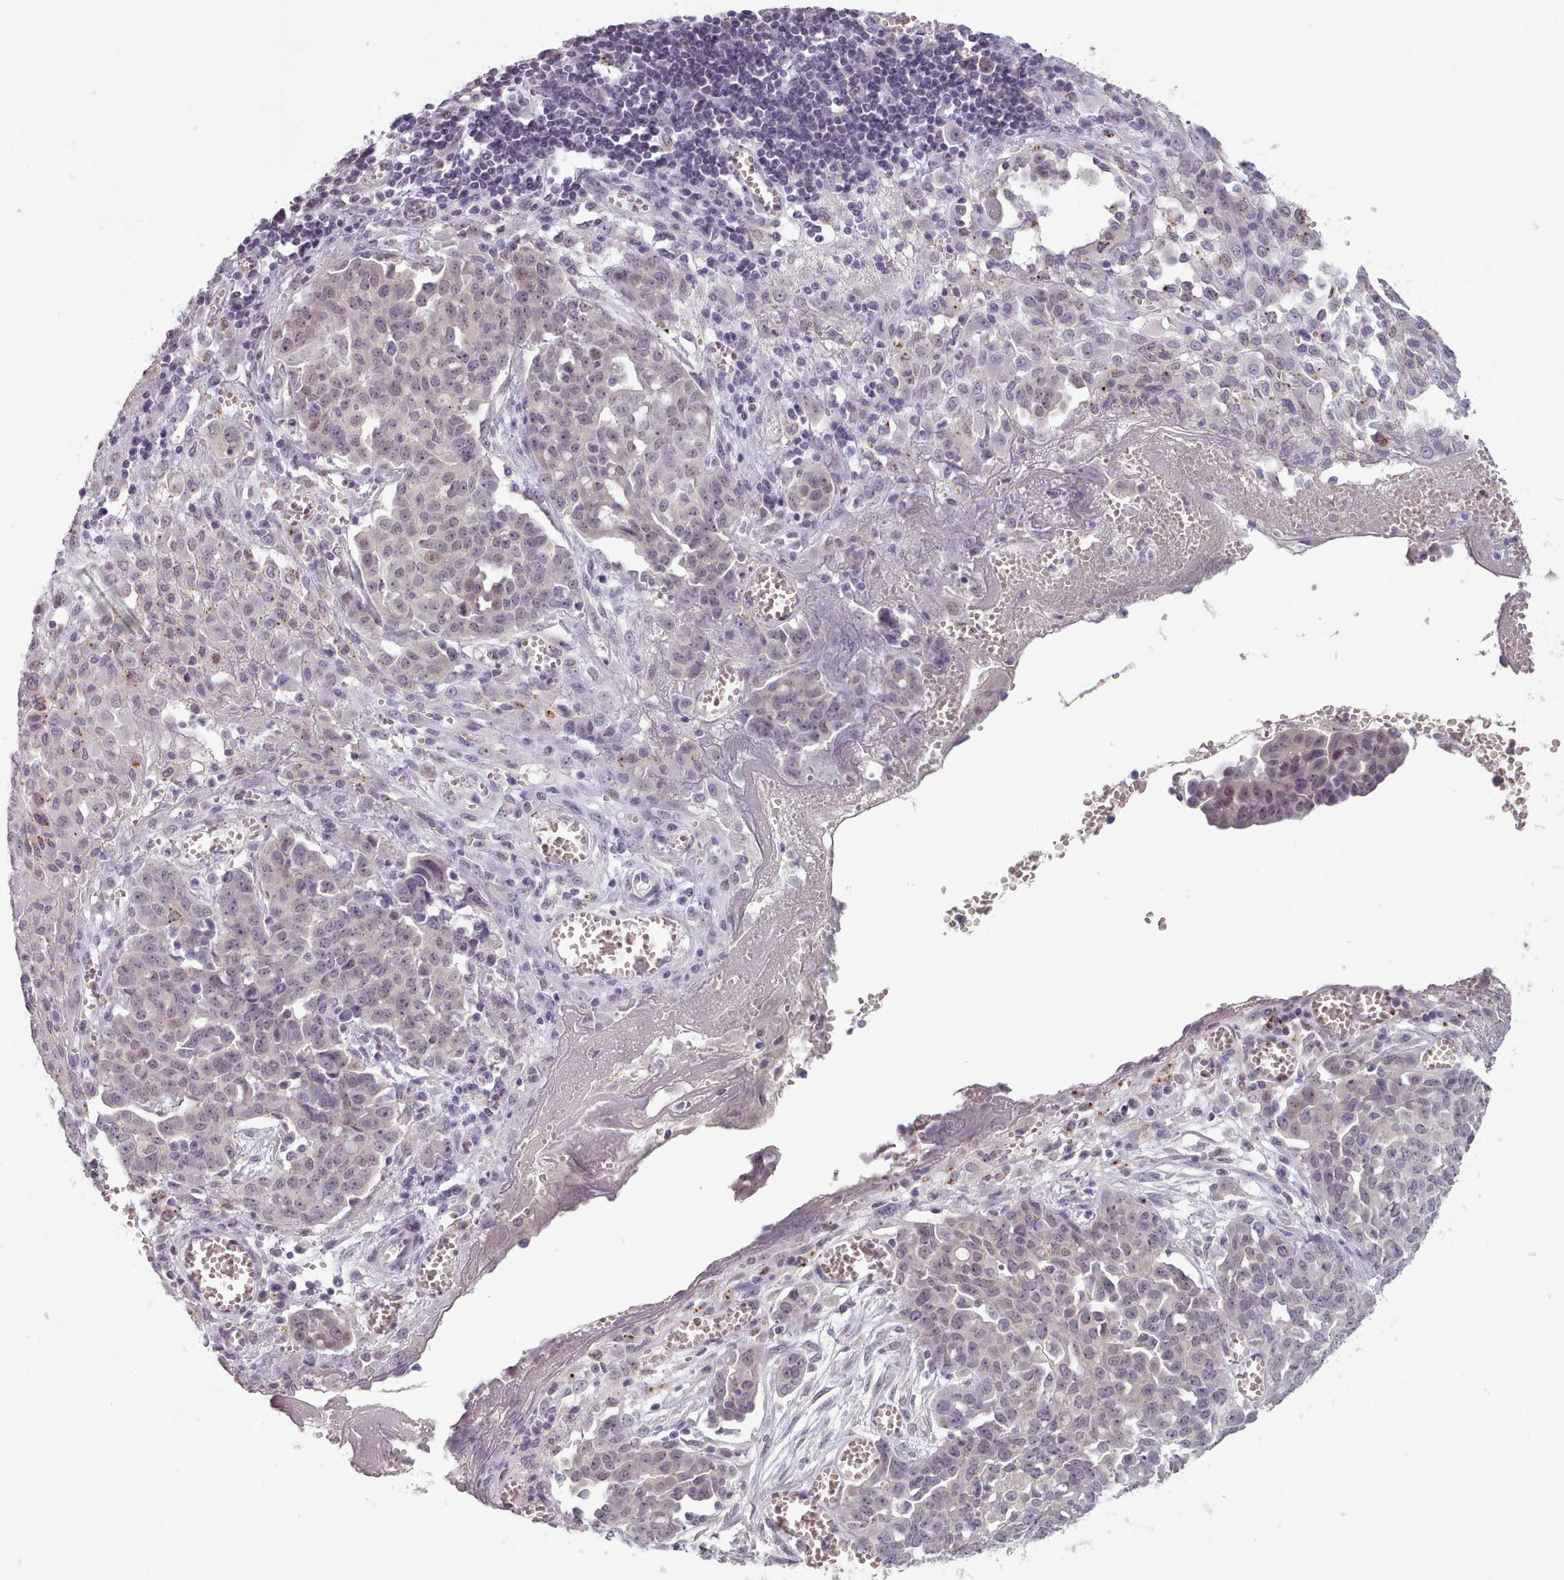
{"staining": {"intensity": "weak", "quantity": "25%-75%", "location": "nuclear"}, "tissue": "ovarian cancer", "cell_type": "Tumor cells", "image_type": "cancer", "snomed": [{"axis": "morphology", "description": "Cystadenocarcinoma, serous, NOS"}, {"axis": "topography", "description": "Soft tissue"}, {"axis": "topography", "description": "Ovary"}], "caption": "Brown immunohistochemical staining in human ovarian serous cystadenocarcinoma shows weak nuclear positivity in about 25%-75% of tumor cells.", "gene": "PBX4", "patient": {"sex": "female", "age": 57}}